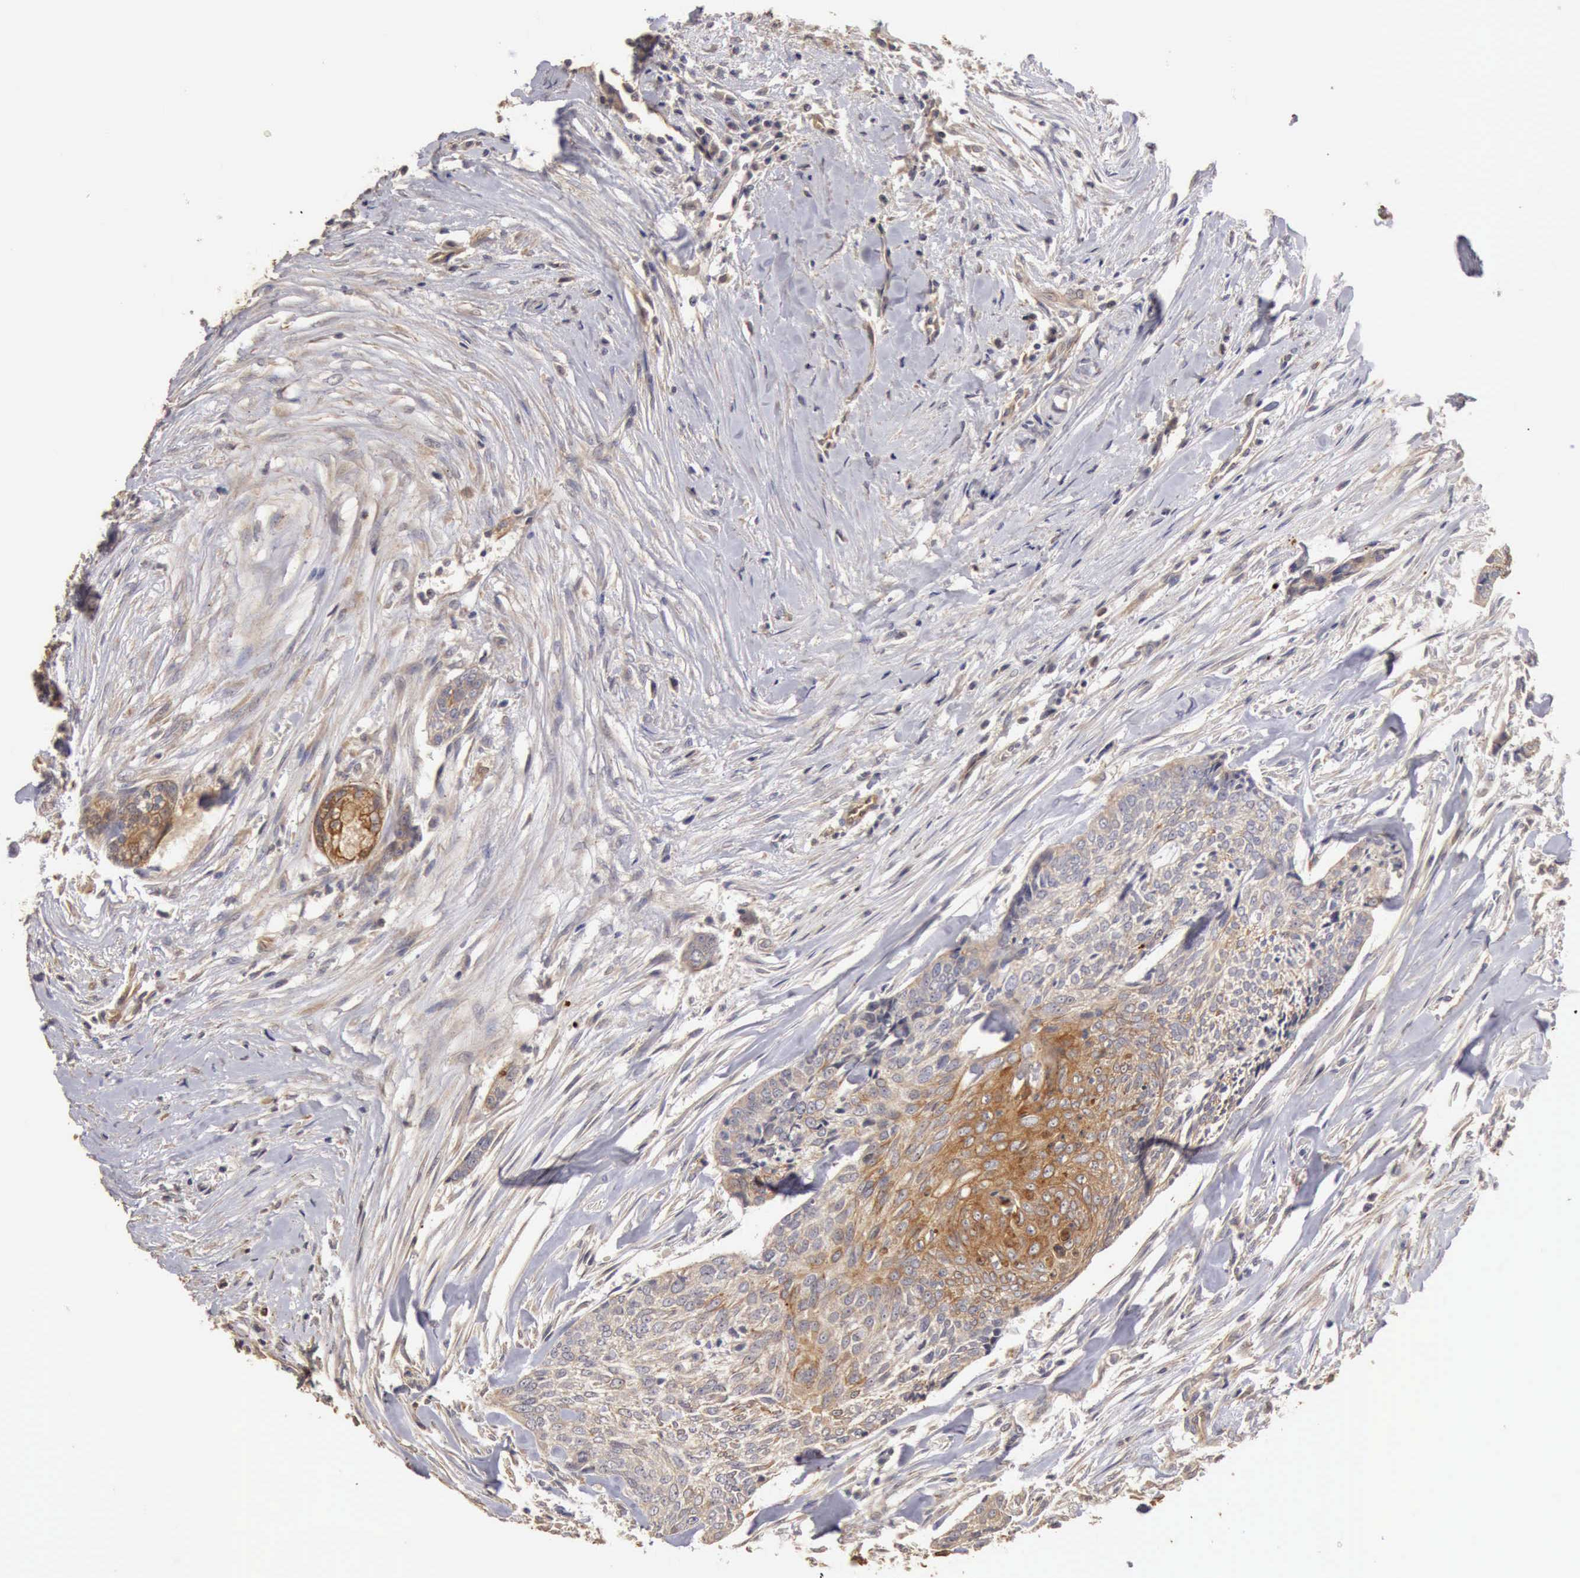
{"staining": {"intensity": "moderate", "quantity": "<25%", "location": "cytoplasmic/membranous"}, "tissue": "head and neck cancer", "cell_type": "Tumor cells", "image_type": "cancer", "snomed": [{"axis": "morphology", "description": "Squamous cell carcinoma, NOS"}, {"axis": "topography", "description": "Salivary gland"}, {"axis": "topography", "description": "Head-Neck"}], "caption": "This is a histology image of immunohistochemistry (IHC) staining of squamous cell carcinoma (head and neck), which shows moderate expression in the cytoplasmic/membranous of tumor cells.", "gene": "BMX", "patient": {"sex": "male", "age": 70}}